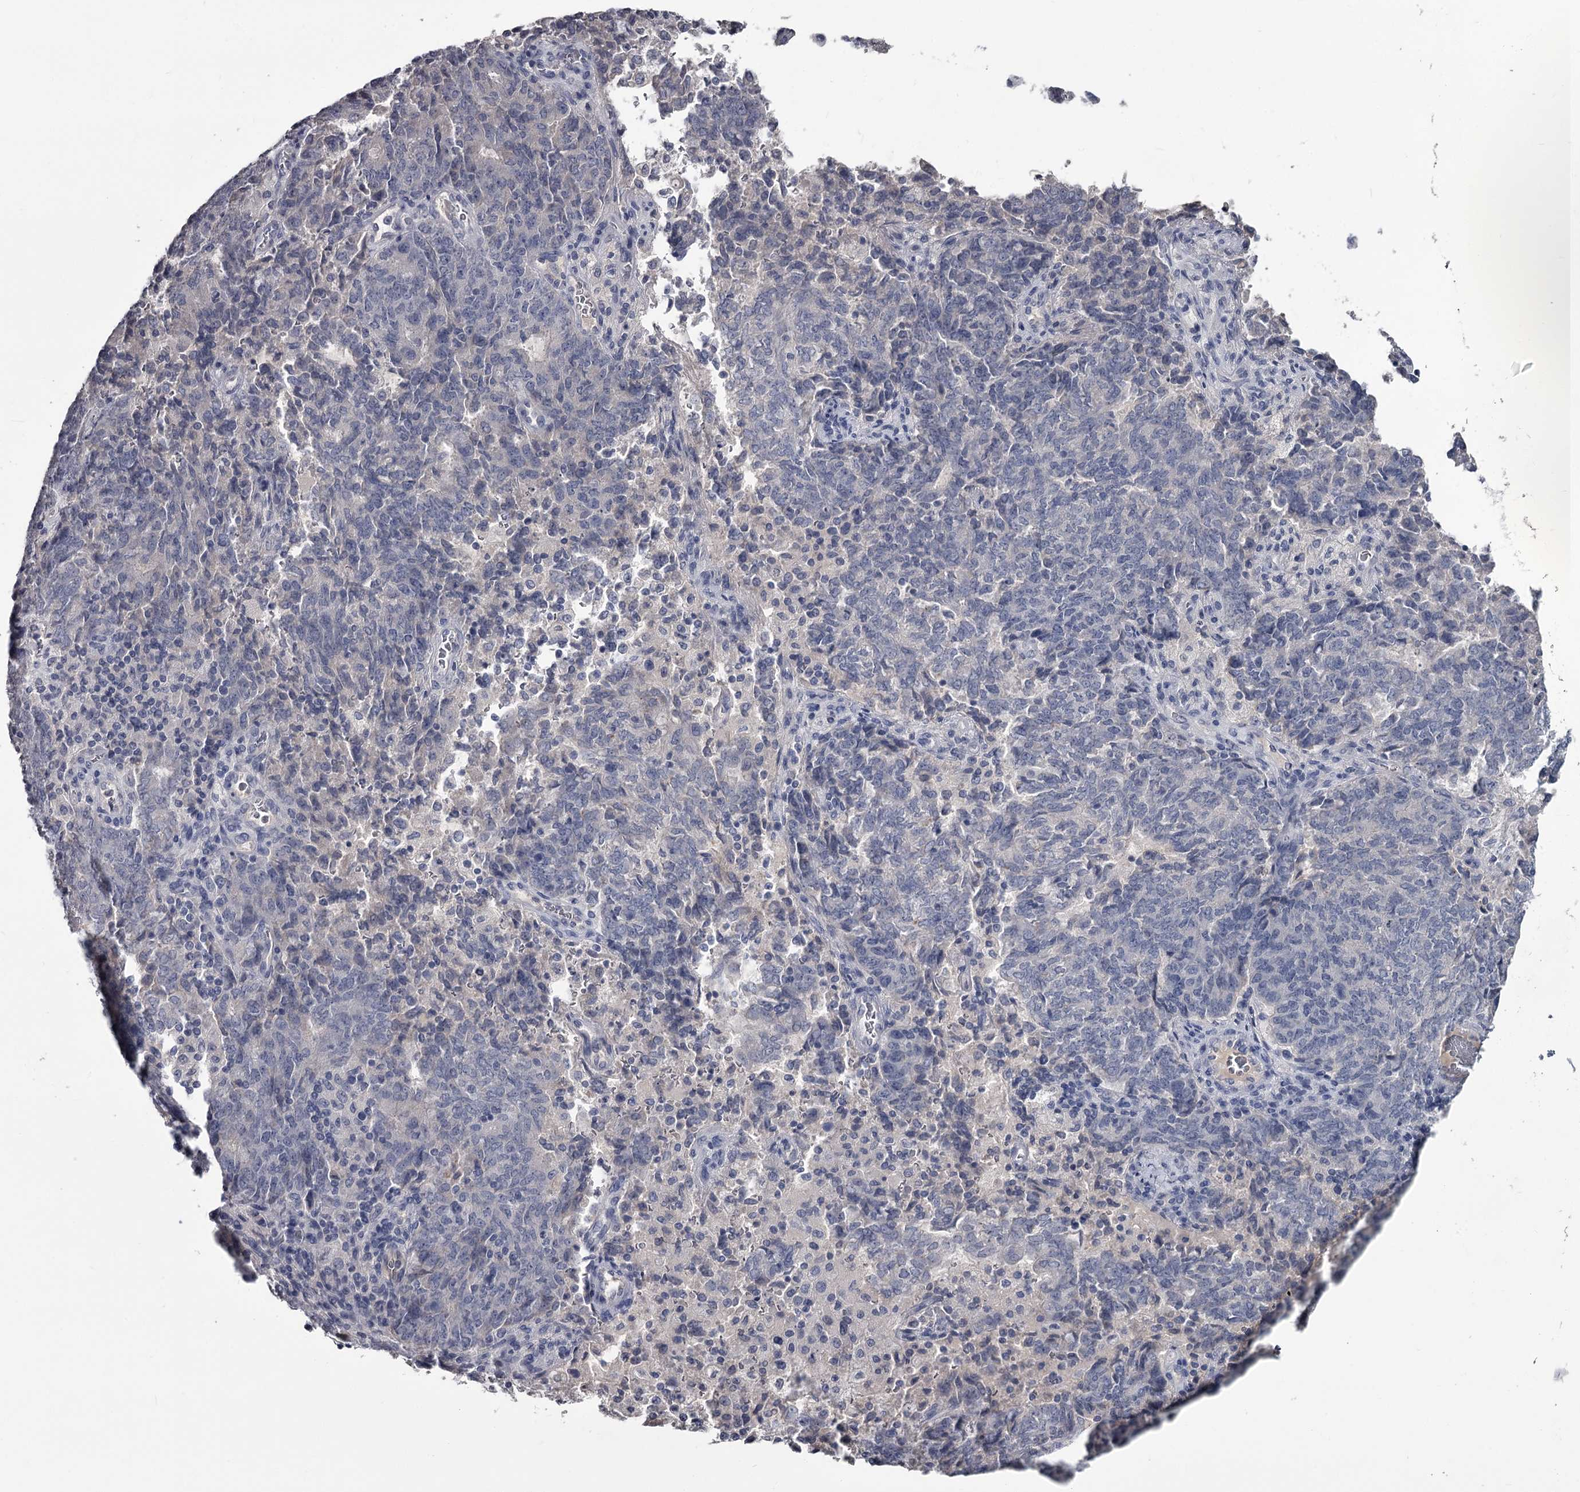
{"staining": {"intensity": "negative", "quantity": "none", "location": "none"}, "tissue": "endometrial cancer", "cell_type": "Tumor cells", "image_type": "cancer", "snomed": [{"axis": "morphology", "description": "Adenocarcinoma, NOS"}, {"axis": "topography", "description": "Endometrium"}], "caption": "Tumor cells show no significant protein positivity in adenocarcinoma (endometrial). (DAB IHC visualized using brightfield microscopy, high magnification).", "gene": "DAO", "patient": {"sex": "female", "age": 80}}